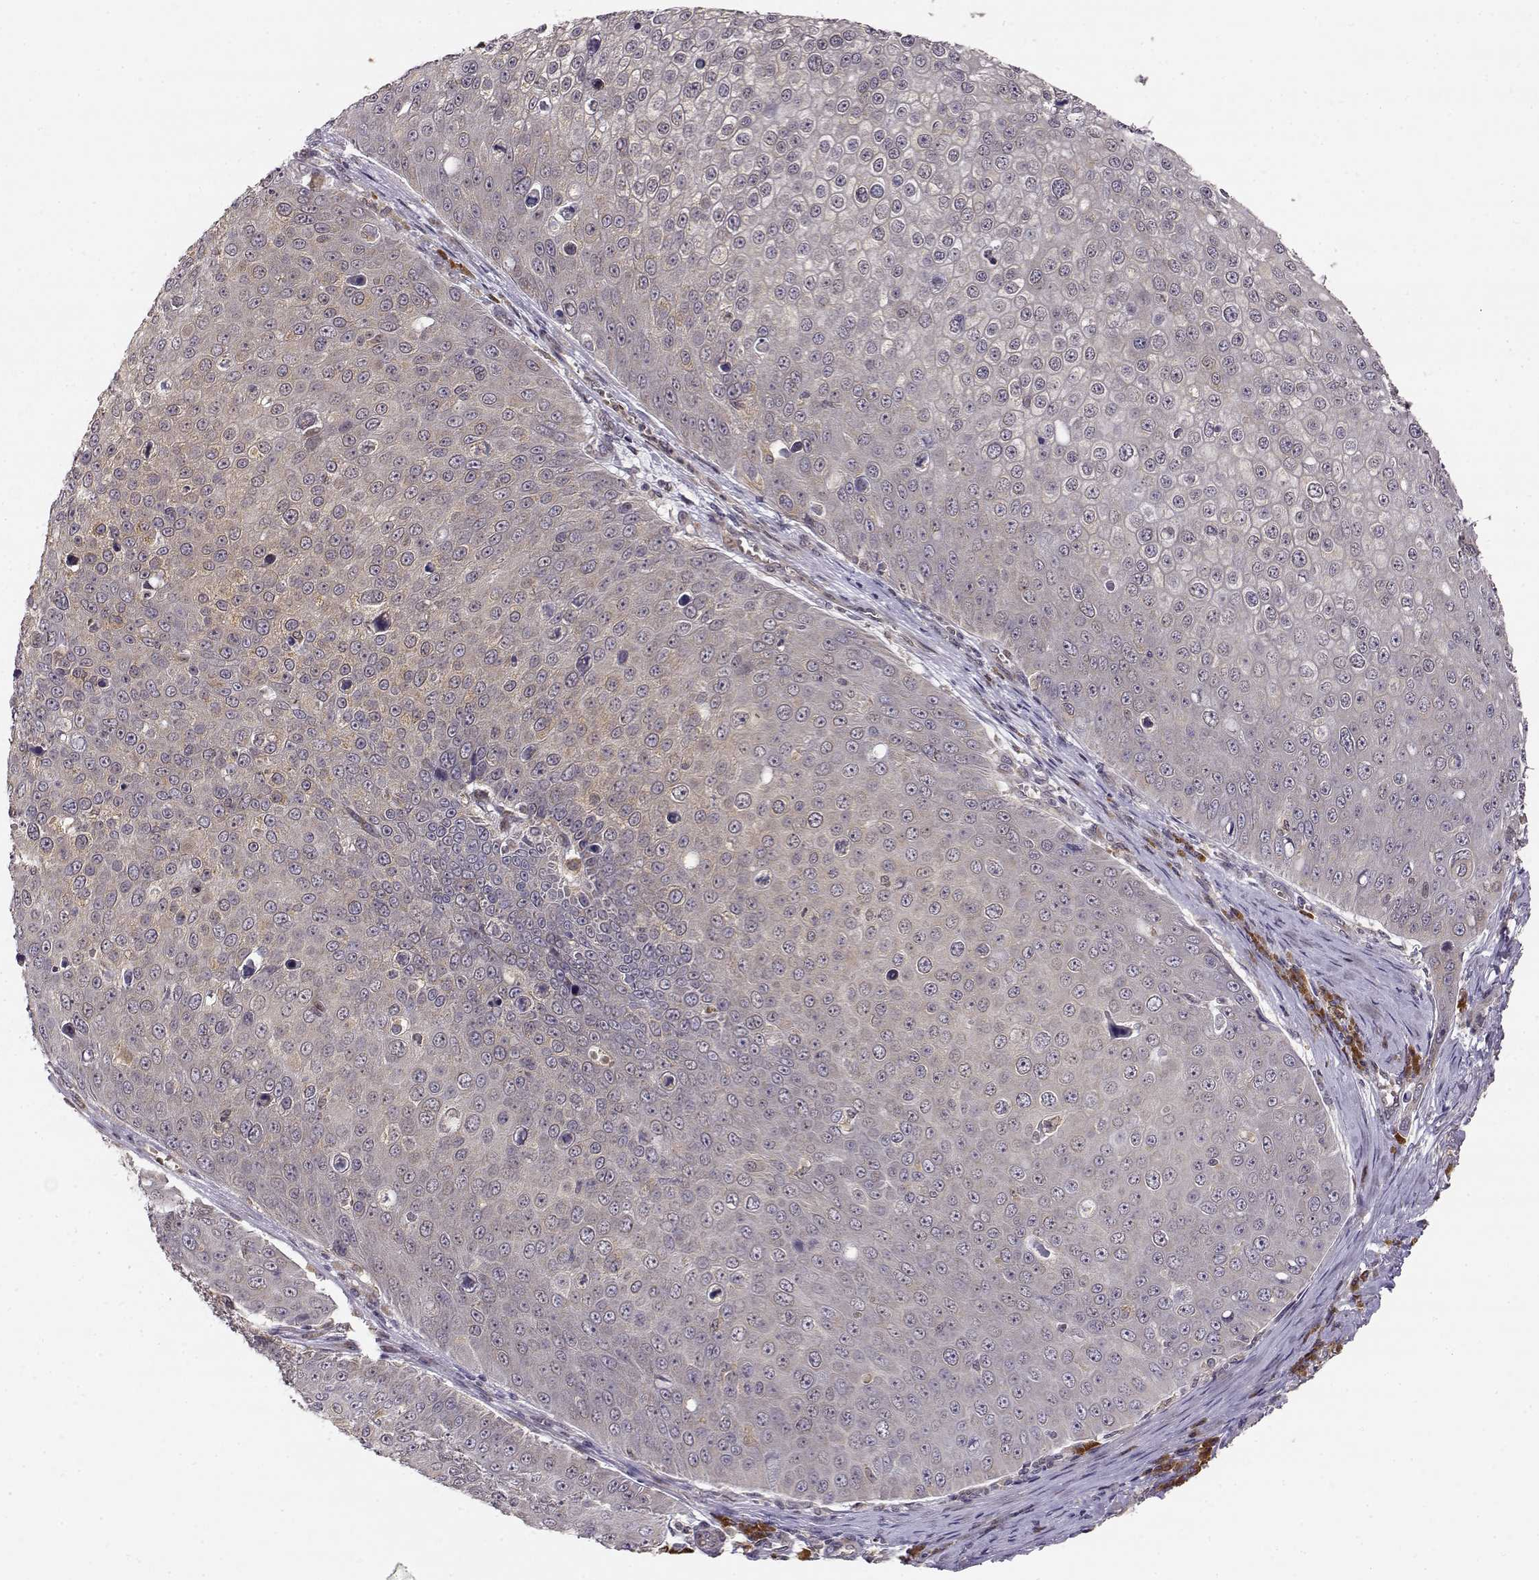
{"staining": {"intensity": "weak", "quantity": "<25%", "location": "cytoplasmic/membranous"}, "tissue": "skin cancer", "cell_type": "Tumor cells", "image_type": "cancer", "snomed": [{"axis": "morphology", "description": "Squamous cell carcinoma, NOS"}, {"axis": "topography", "description": "Skin"}], "caption": "Image shows no significant protein positivity in tumor cells of skin squamous cell carcinoma. (Stains: DAB IHC with hematoxylin counter stain, Microscopy: brightfield microscopy at high magnification).", "gene": "ERGIC2", "patient": {"sex": "male", "age": 71}}